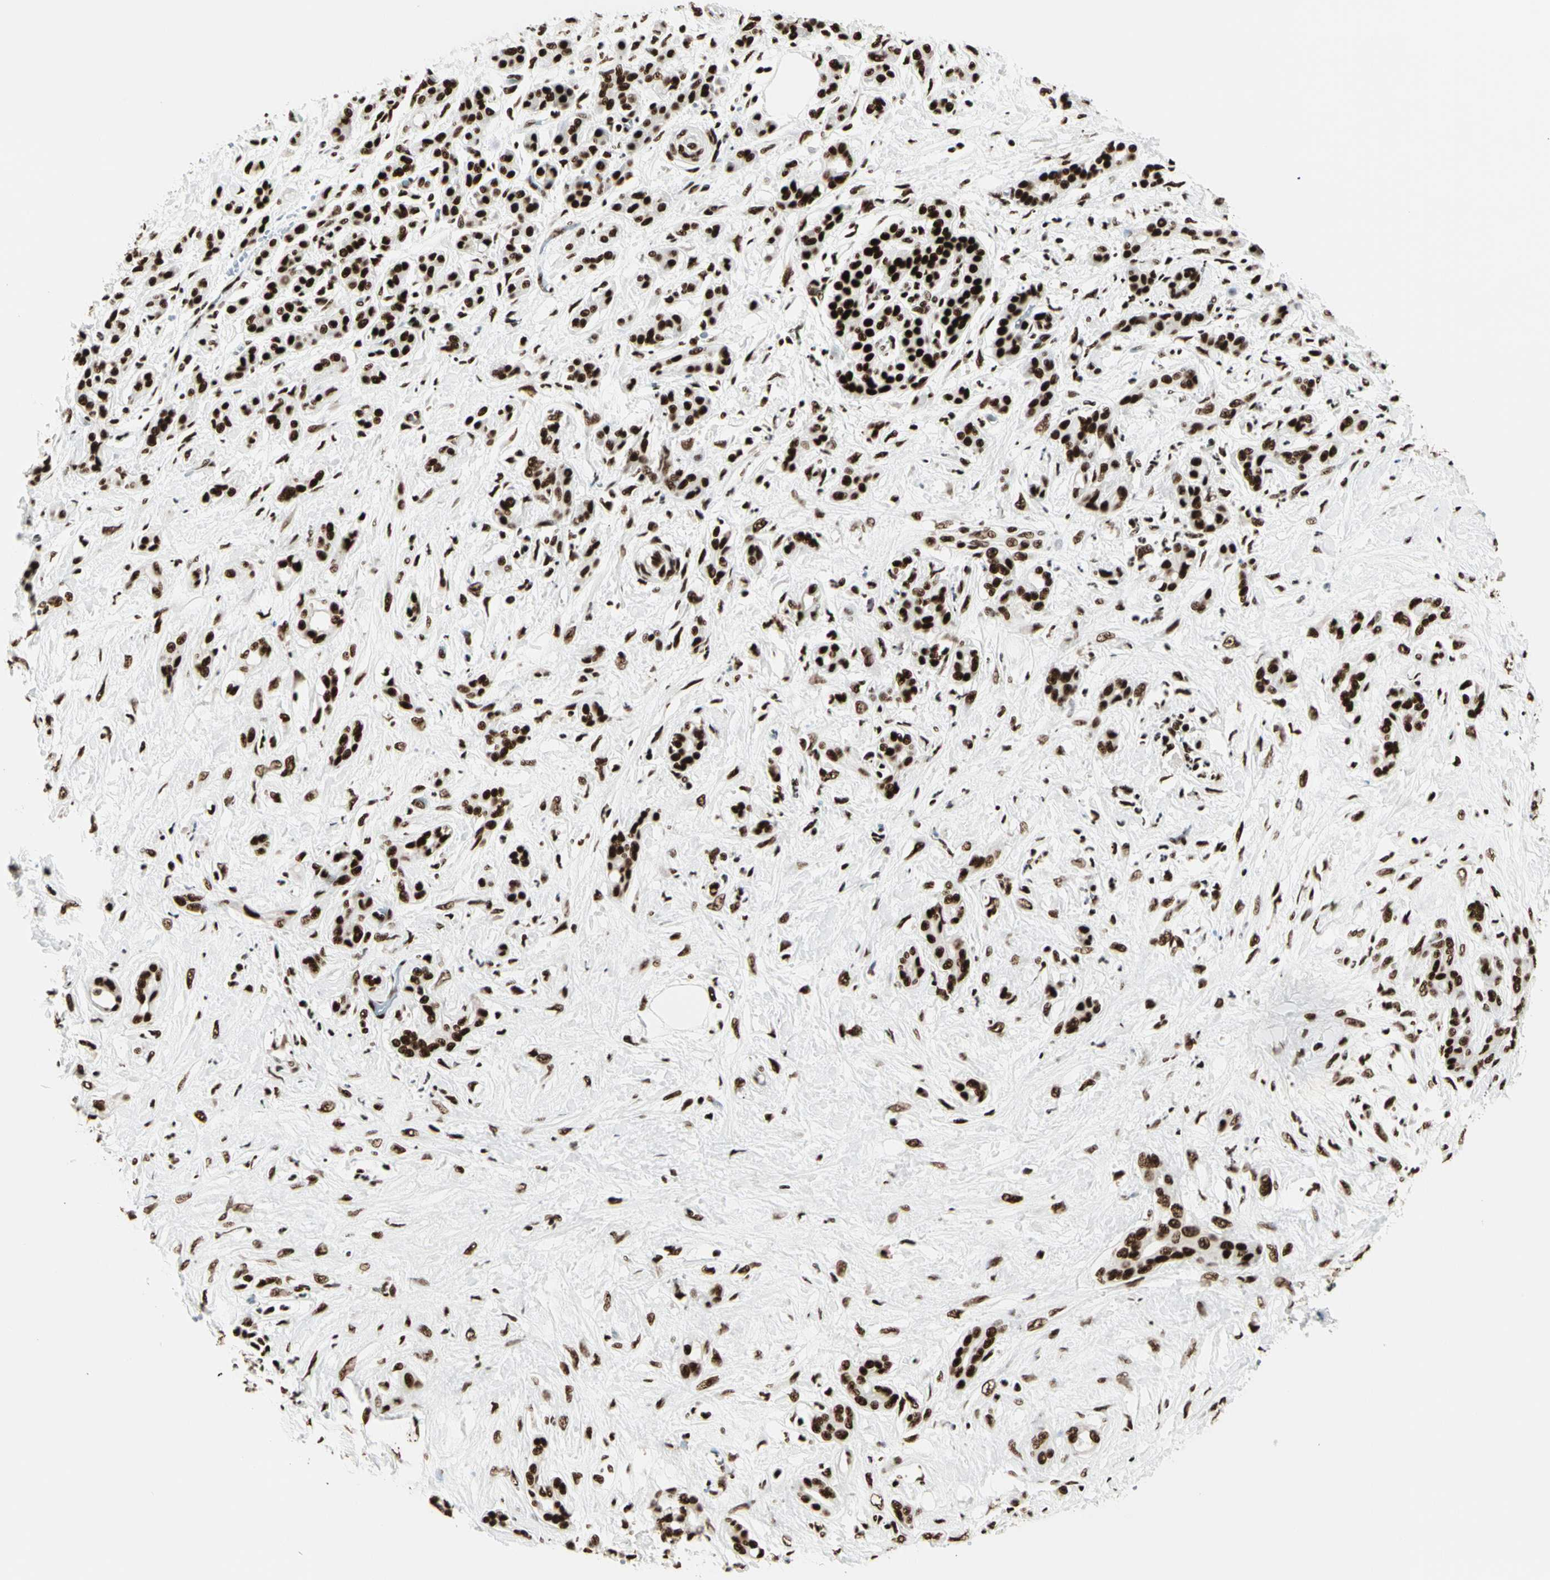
{"staining": {"intensity": "strong", "quantity": ">75%", "location": "nuclear"}, "tissue": "pancreatic cancer", "cell_type": "Tumor cells", "image_type": "cancer", "snomed": [{"axis": "morphology", "description": "Adenocarcinoma, NOS"}, {"axis": "topography", "description": "Pancreas"}], "caption": "About >75% of tumor cells in adenocarcinoma (pancreatic) exhibit strong nuclear protein expression as visualized by brown immunohistochemical staining.", "gene": "CCAR1", "patient": {"sex": "male", "age": 41}}